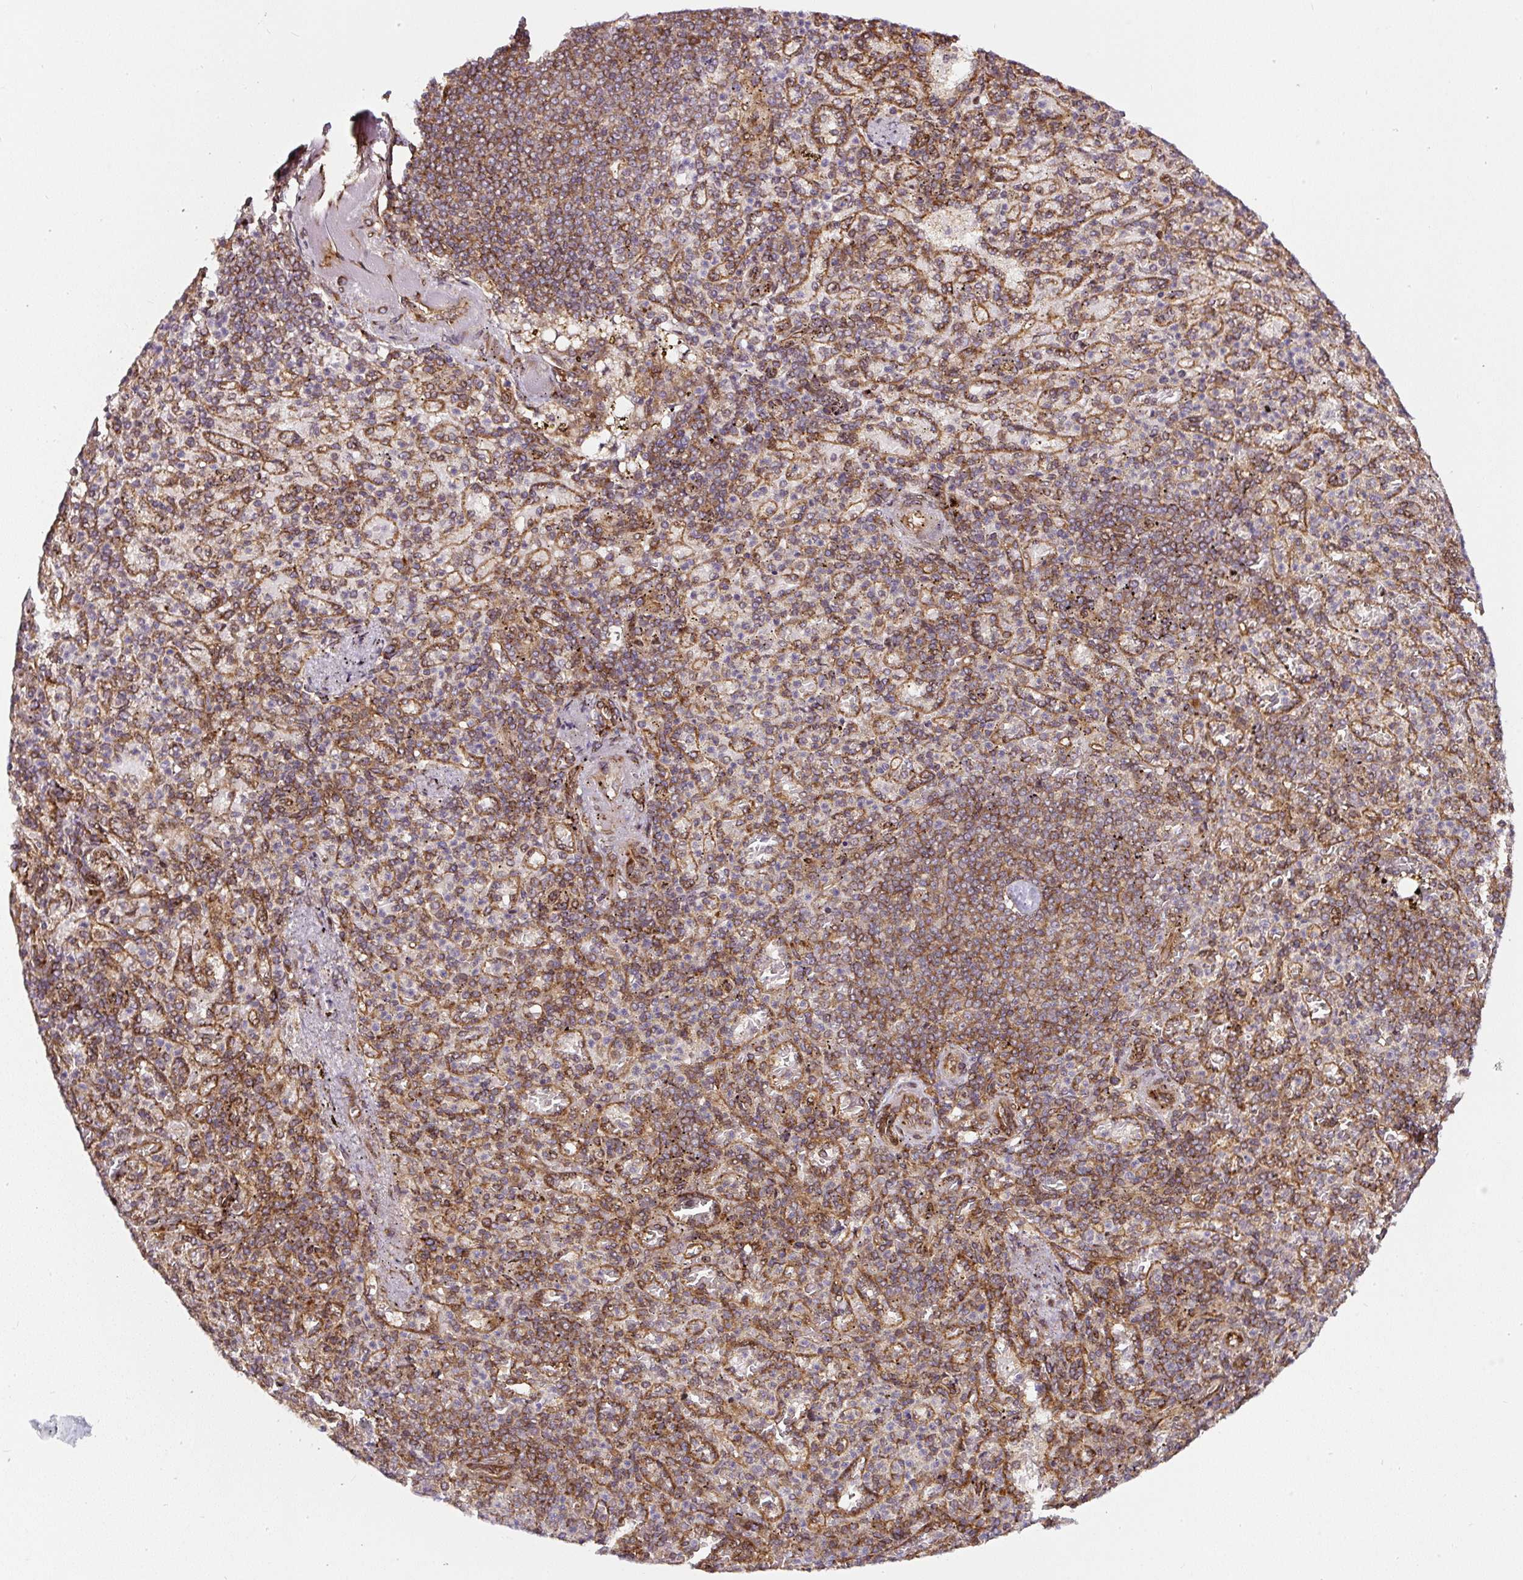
{"staining": {"intensity": "weak", "quantity": "25%-75%", "location": "cytoplasmic/membranous"}, "tissue": "spleen", "cell_type": "Cells in red pulp", "image_type": "normal", "snomed": [{"axis": "morphology", "description": "Normal tissue, NOS"}, {"axis": "topography", "description": "Spleen"}], "caption": "The immunohistochemical stain highlights weak cytoplasmic/membranous staining in cells in red pulp of benign spleen. The protein of interest is stained brown, and the nuclei are stained in blue (DAB (3,3'-diaminobenzidine) IHC with brightfield microscopy, high magnification).", "gene": "KDM4E", "patient": {"sex": "female", "age": 74}}